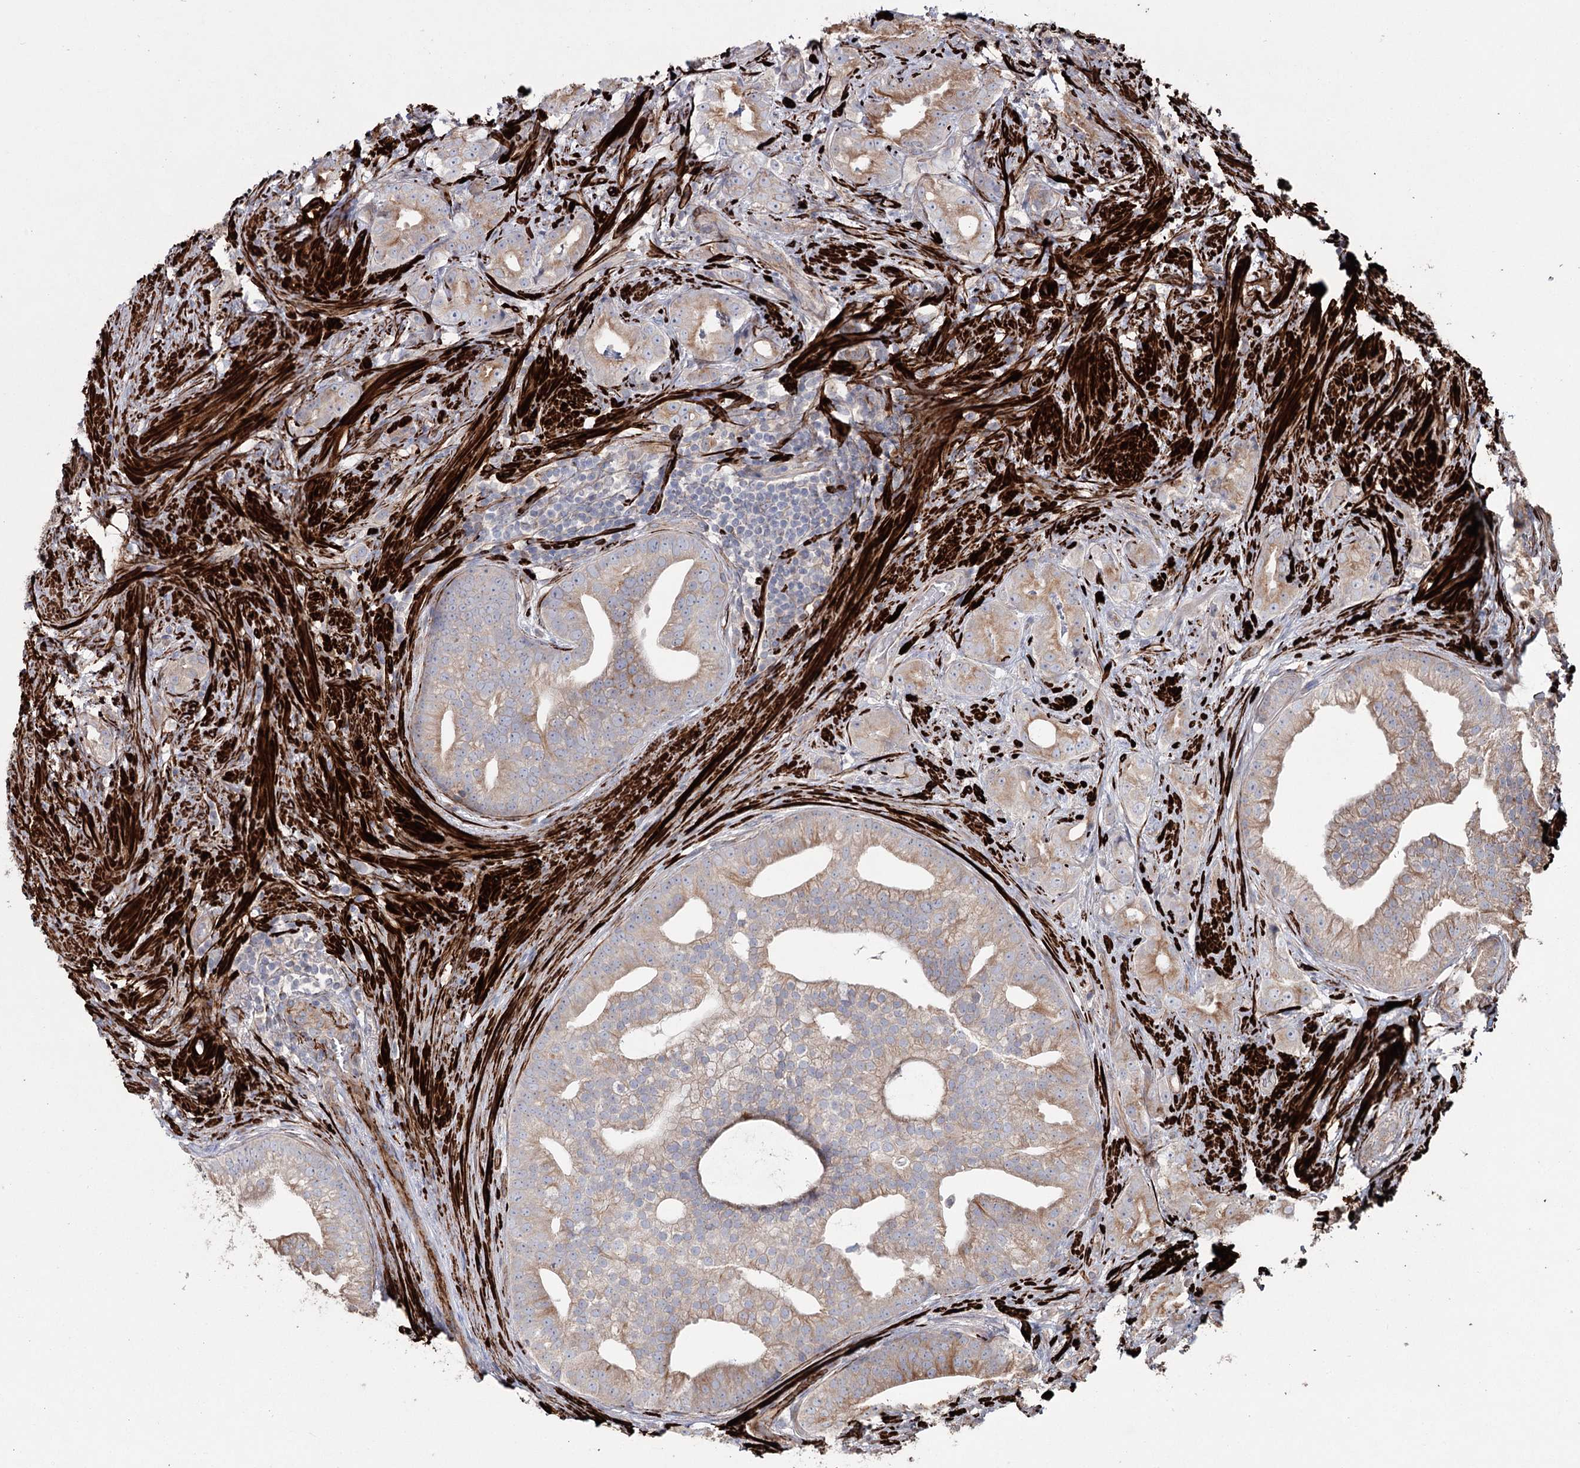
{"staining": {"intensity": "moderate", "quantity": ">75%", "location": "cytoplasmic/membranous"}, "tissue": "prostate cancer", "cell_type": "Tumor cells", "image_type": "cancer", "snomed": [{"axis": "morphology", "description": "Adenocarcinoma, Low grade"}, {"axis": "topography", "description": "Prostate"}], "caption": "Prostate adenocarcinoma (low-grade) stained with IHC exhibits moderate cytoplasmic/membranous staining in about >75% of tumor cells.", "gene": "SUMF1", "patient": {"sex": "male", "age": 71}}